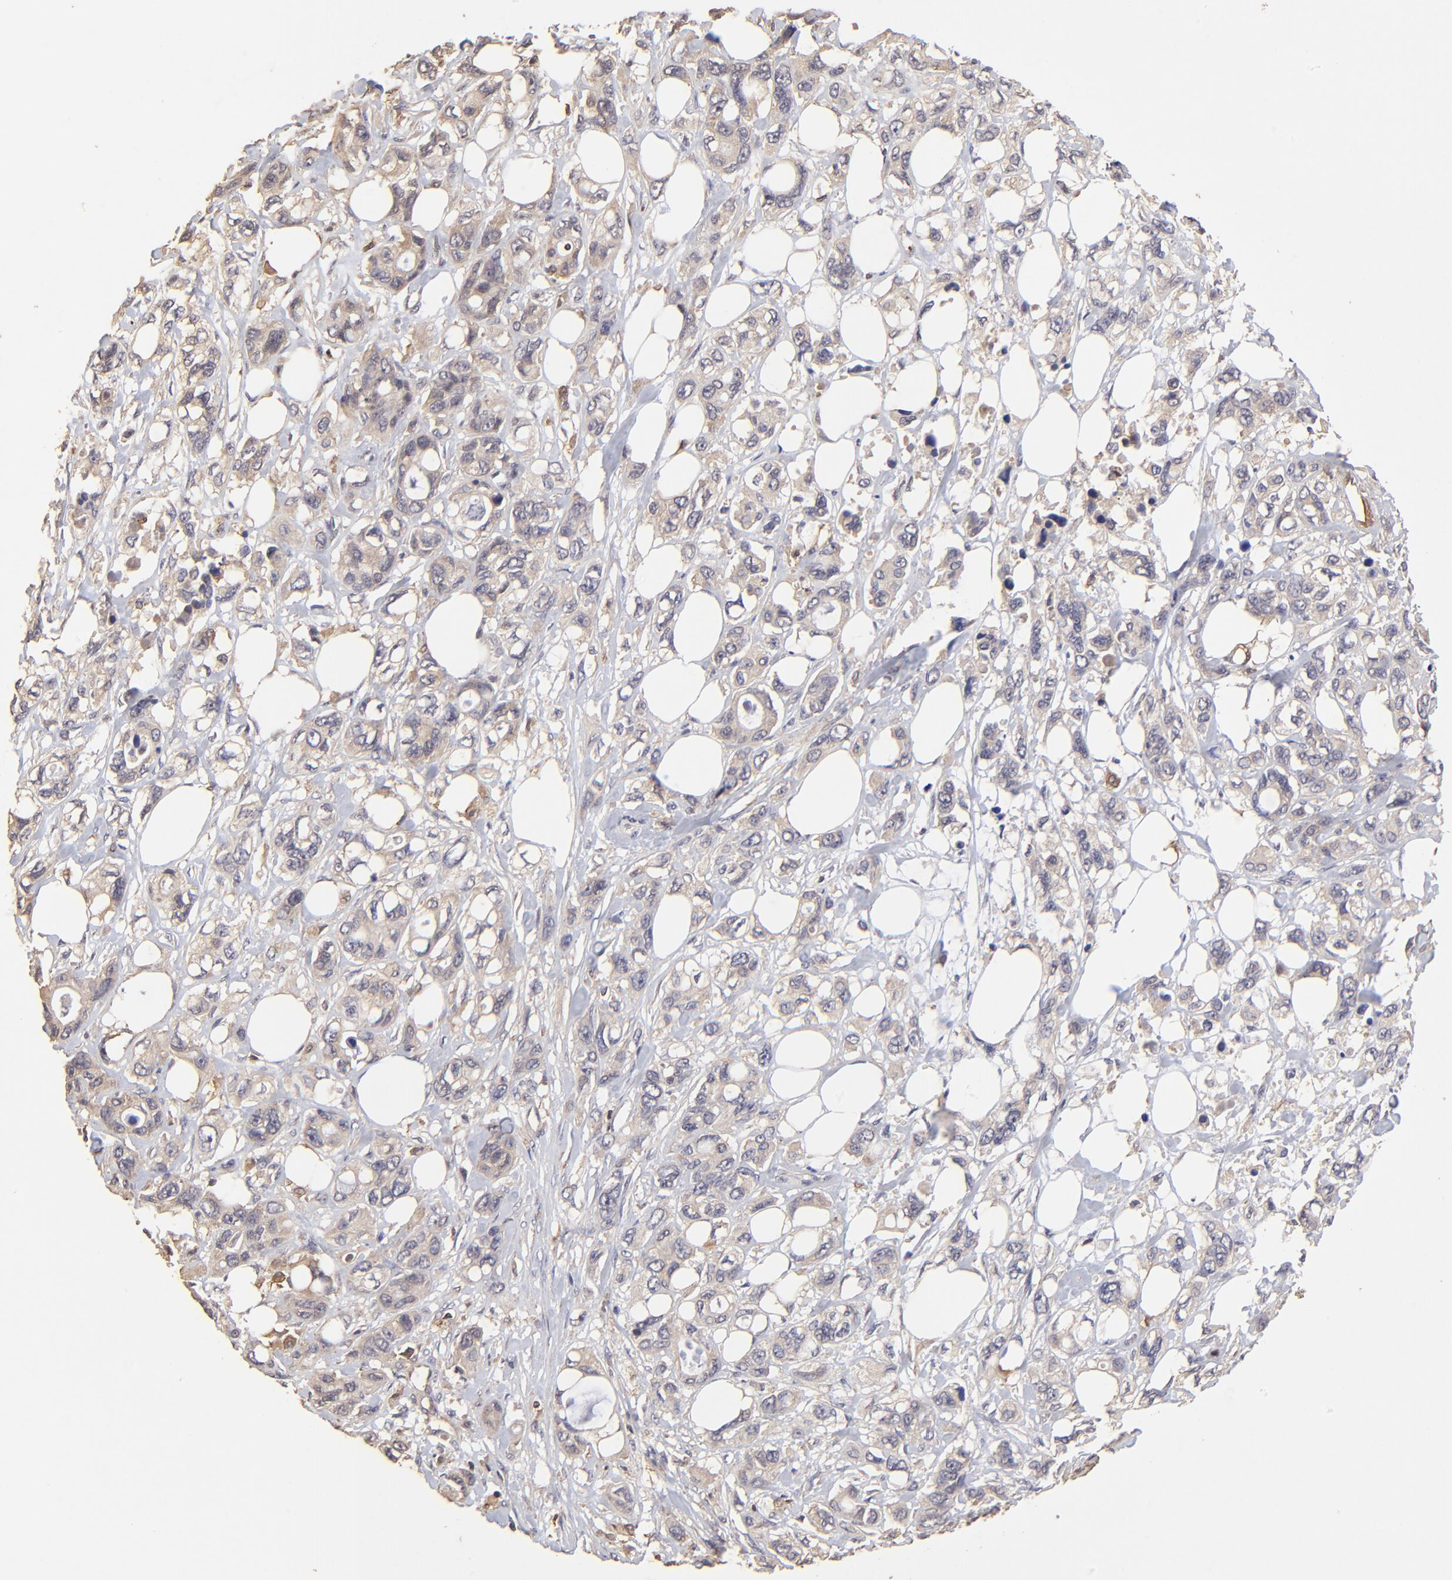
{"staining": {"intensity": "moderate", "quantity": ">75%", "location": "cytoplasmic/membranous"}, "tissue": "stomach cancer", "cell_type": "Tumor cells", "image_type": "cancer", "snomed": [{"axis": "morphology", "description": "Adenocarcinoma, NOS"}, {"axis": "topography", "description": "Stomach, upper"}], "caption": "Moderate cytoplasmic/membranous protein expression is seen in approximately >75% of tumor cells in adenocarcinoma (stomach). (Stains: DAB in brown, nuclei in blue, Microscopy: brightfield microscopy at high magnification).", "gene": "STON2", "patient": {"sex": "male", "age": 47}}